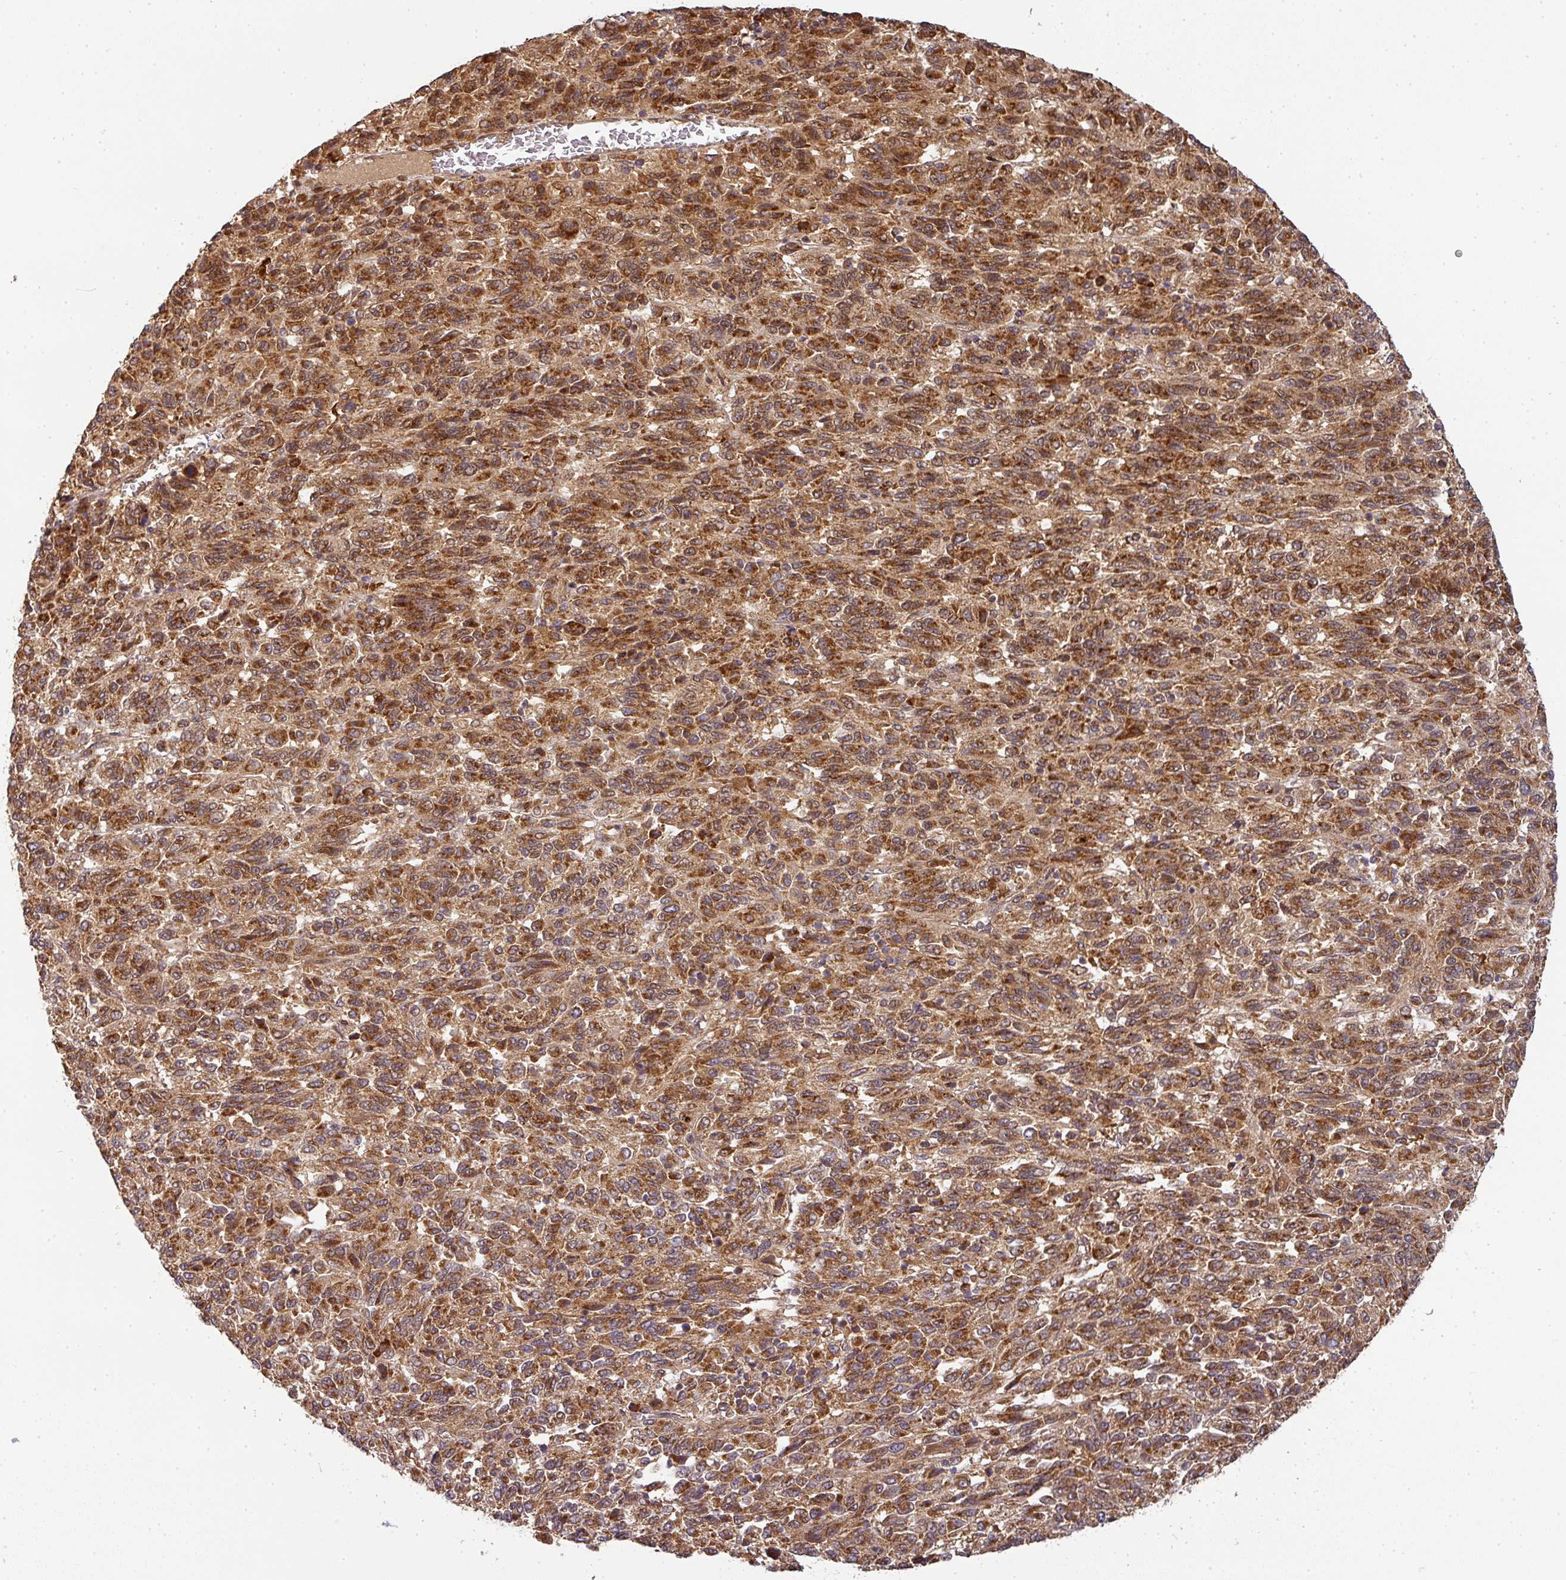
{"staining": {"intensity": "strong", "quantity": ">75%", "location": "cytoplasmic/membranous"}, "tissue": "melanoma", "cell_type": "Tumor cells", "image_type": "cancer", "snomed": [{"axis": "morphology", "description": "Malignant melanoma, Metastatic site"}, {"axis": "topography", "description": "Lung"}], "caption": "High-magnification brightfield microscopy of malignant melanoma (metastatic site) stained with DAB (brown) and counterstained with hematoxylin (blue). tumor cells exhibit strong cytoplasmic/membranous positivity is seen in approximately>75% of cells. (Stains: DAB in brown, nuclei in blue, Microscopy: brightfield microscopy at high magnification).", "gene": "MALSU1", "patient": {"sex": "male", "age": 64}}